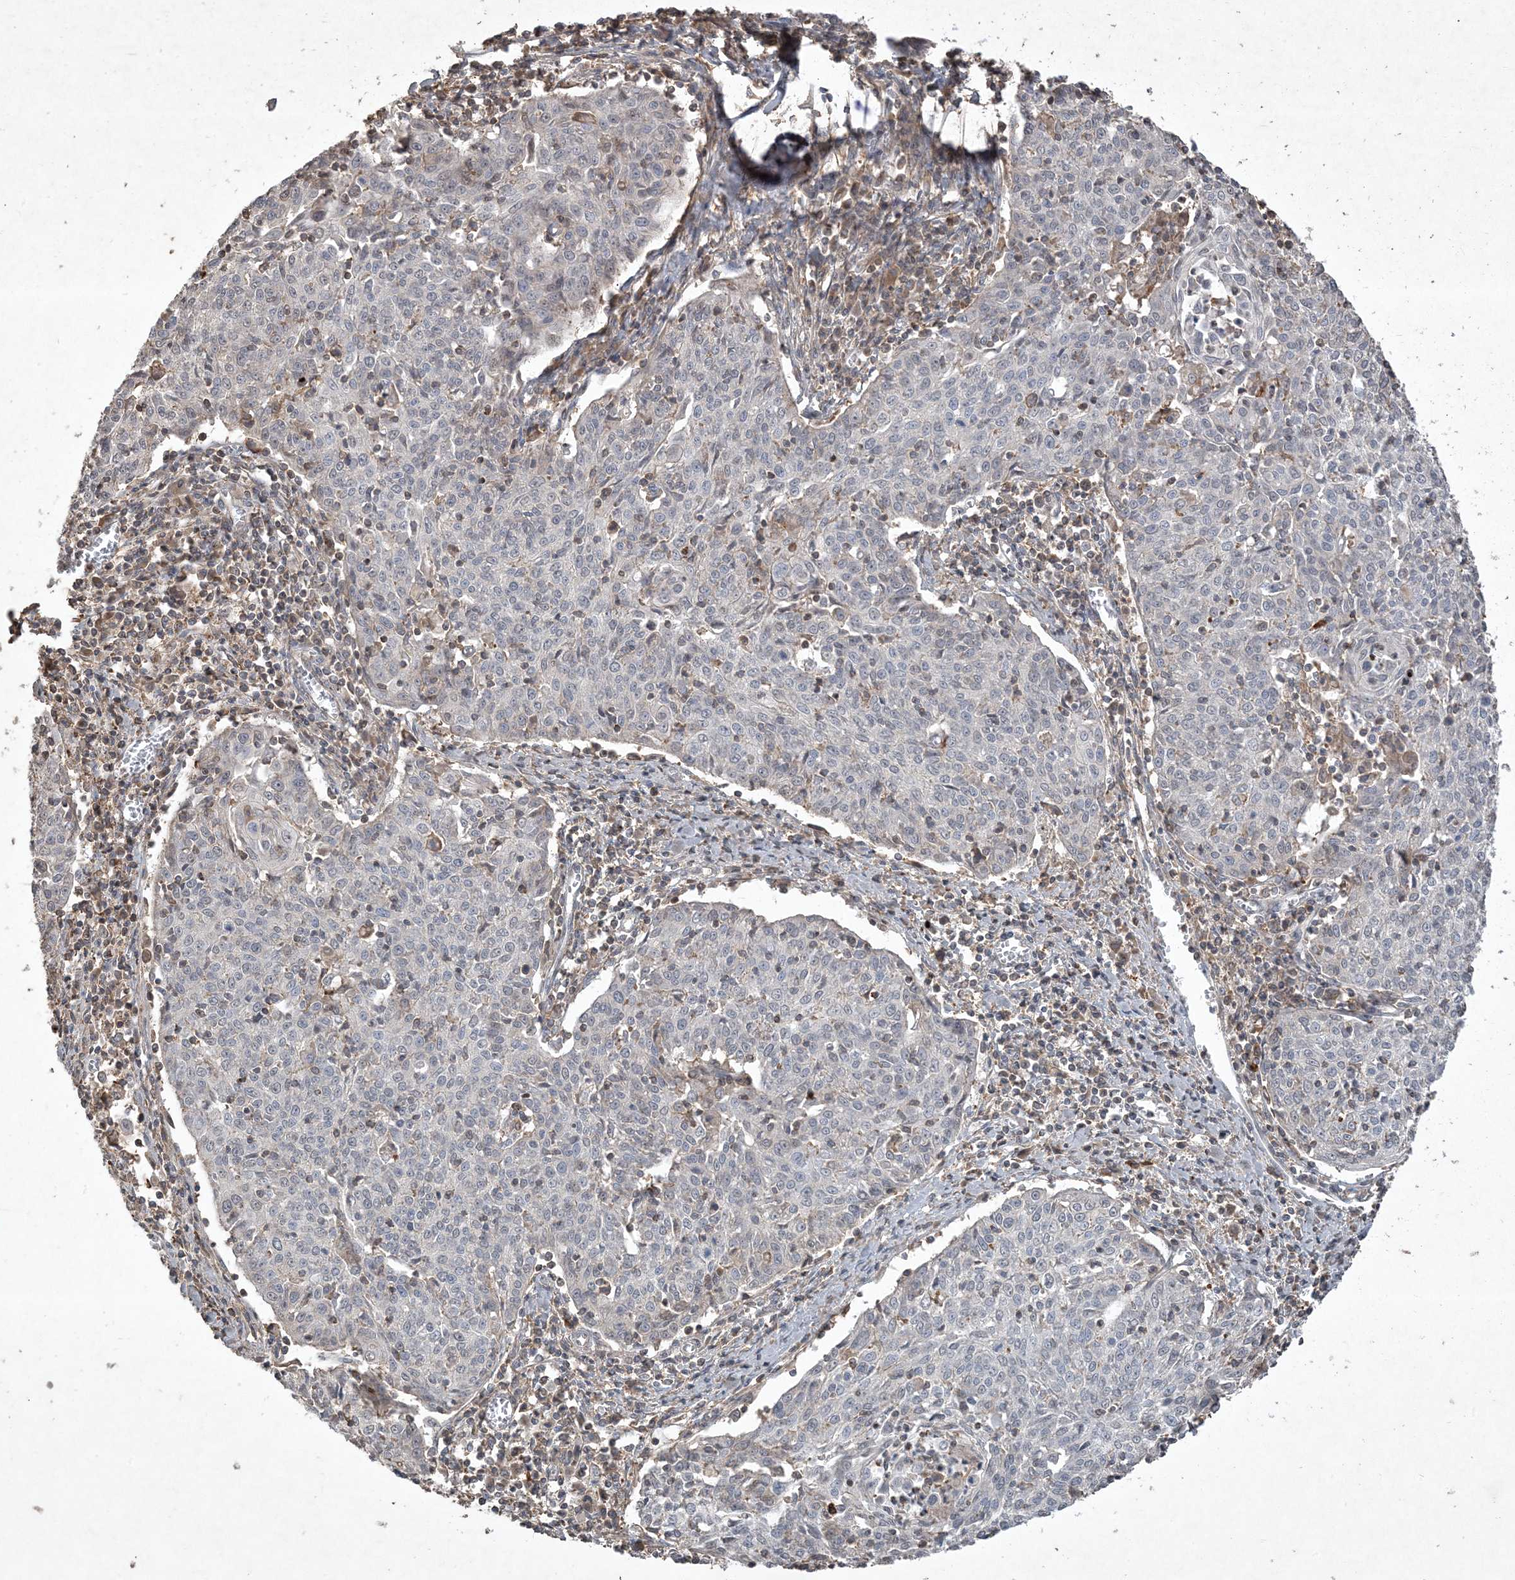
{"staining": {"intensity": "negative", "quantity": "none", "location": "none"}, "tissue": "cervical cancer", "cell_type": "Tumor cells", "image_type": "cancer", "snomed": [{"axis": "morphology", "description": "Squamous cell carcinoma, NOS"}, {"axis": "topography", "description": "Cervix"}], "caption": "The IHC histopathology image has no significant expression in tumor cells of cervical squamous cell carcinoma tissue.", "gene": "PRRT3", "patient": {"sex": "female", "age": 48}}